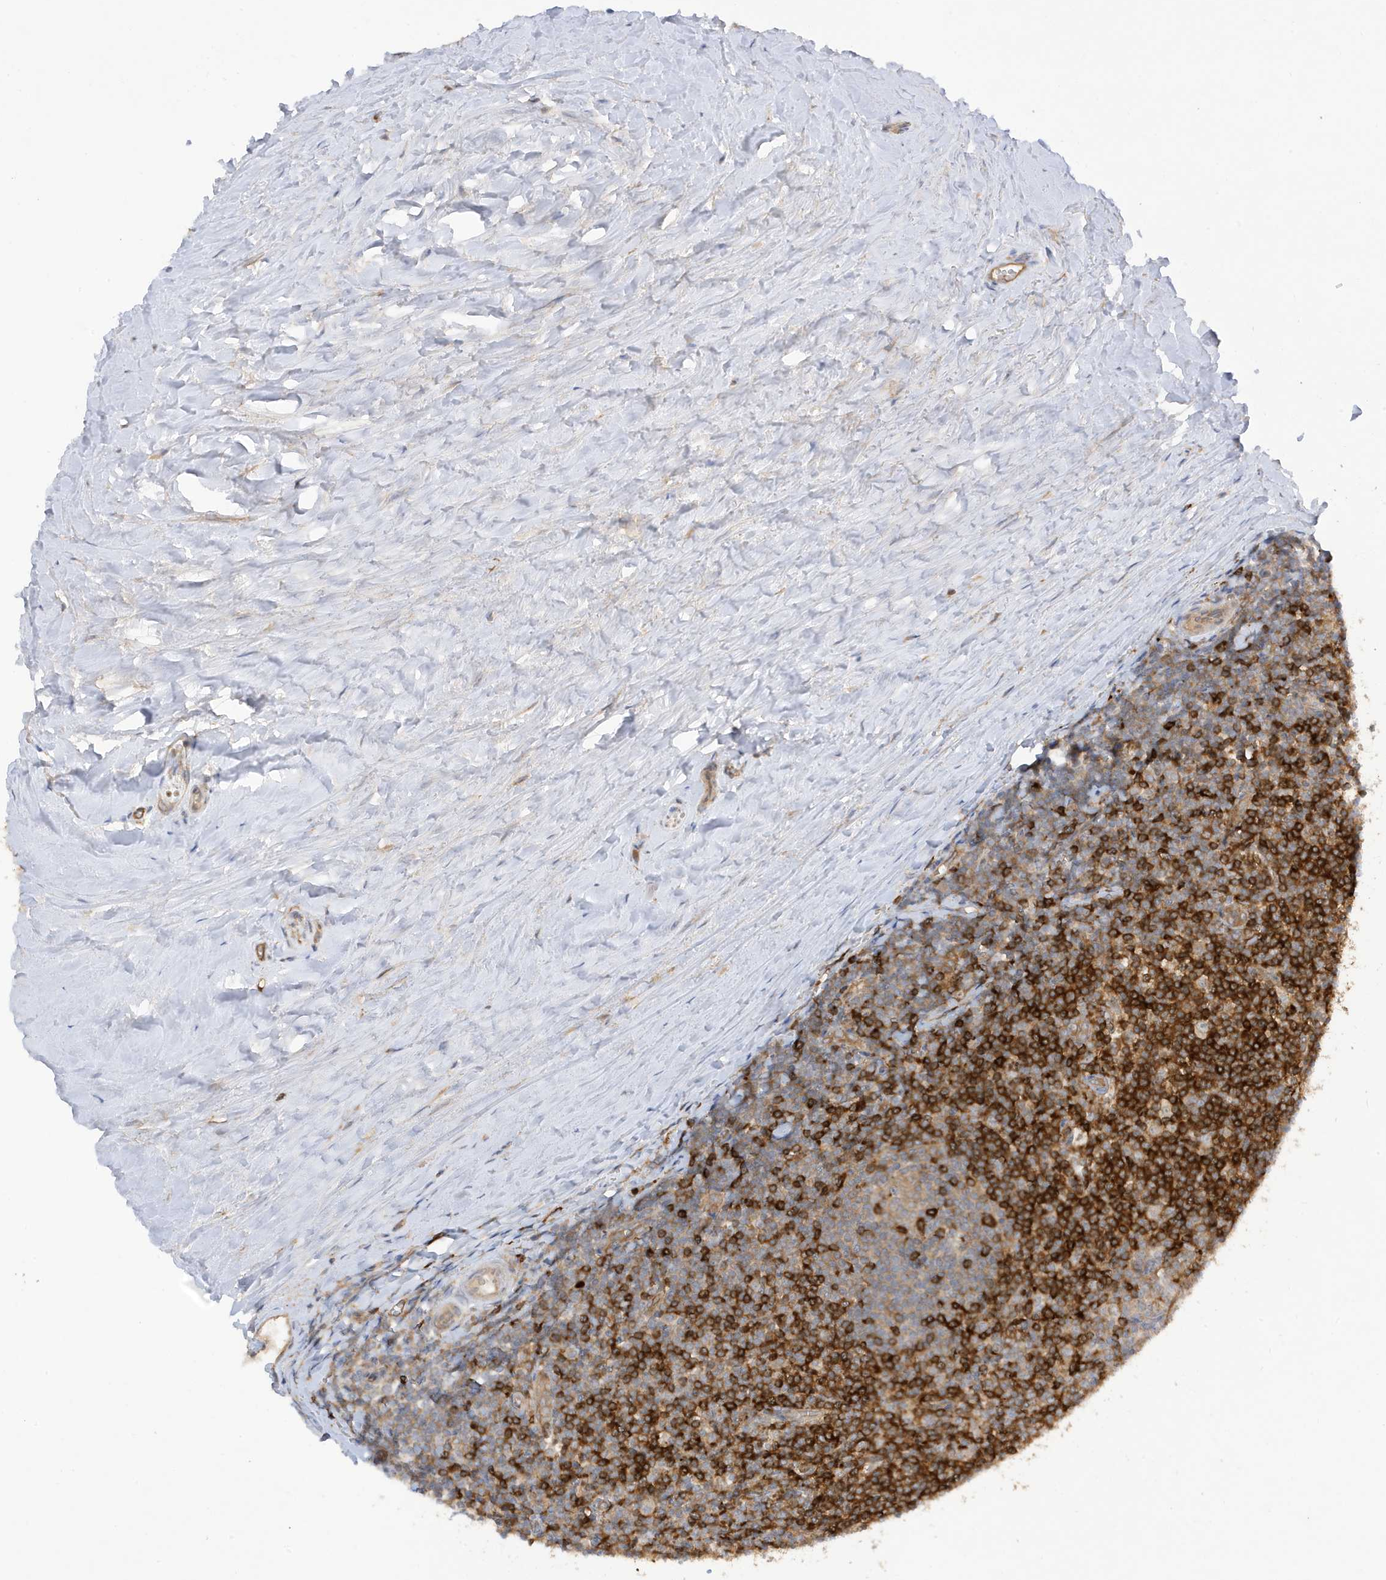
{"staining": {"intensity": "strong", "quantity": "<25%", "location": "cytoplasmic/membranous"}, "tissue": "tonsil", "cell_type": "Germinal center cells", "image_type": "normal", "snomed": [{"axis": "morphology", "description": "Normal tissue, NOS"}, {"axis": "topography", "description": "Tonsil"}], "caption": "Immunohistochemistry micrograph of unremarkable tonsil: tonsil stained using IHC displays medium levels of strong protein expression localized specifically in the cytoplasmic/membranous of germinal center cells, appearing as a cytoplasmic/membranous brown color.", "gene": "PHACTR2", "patient": {"sex": "male", "age": 27}}